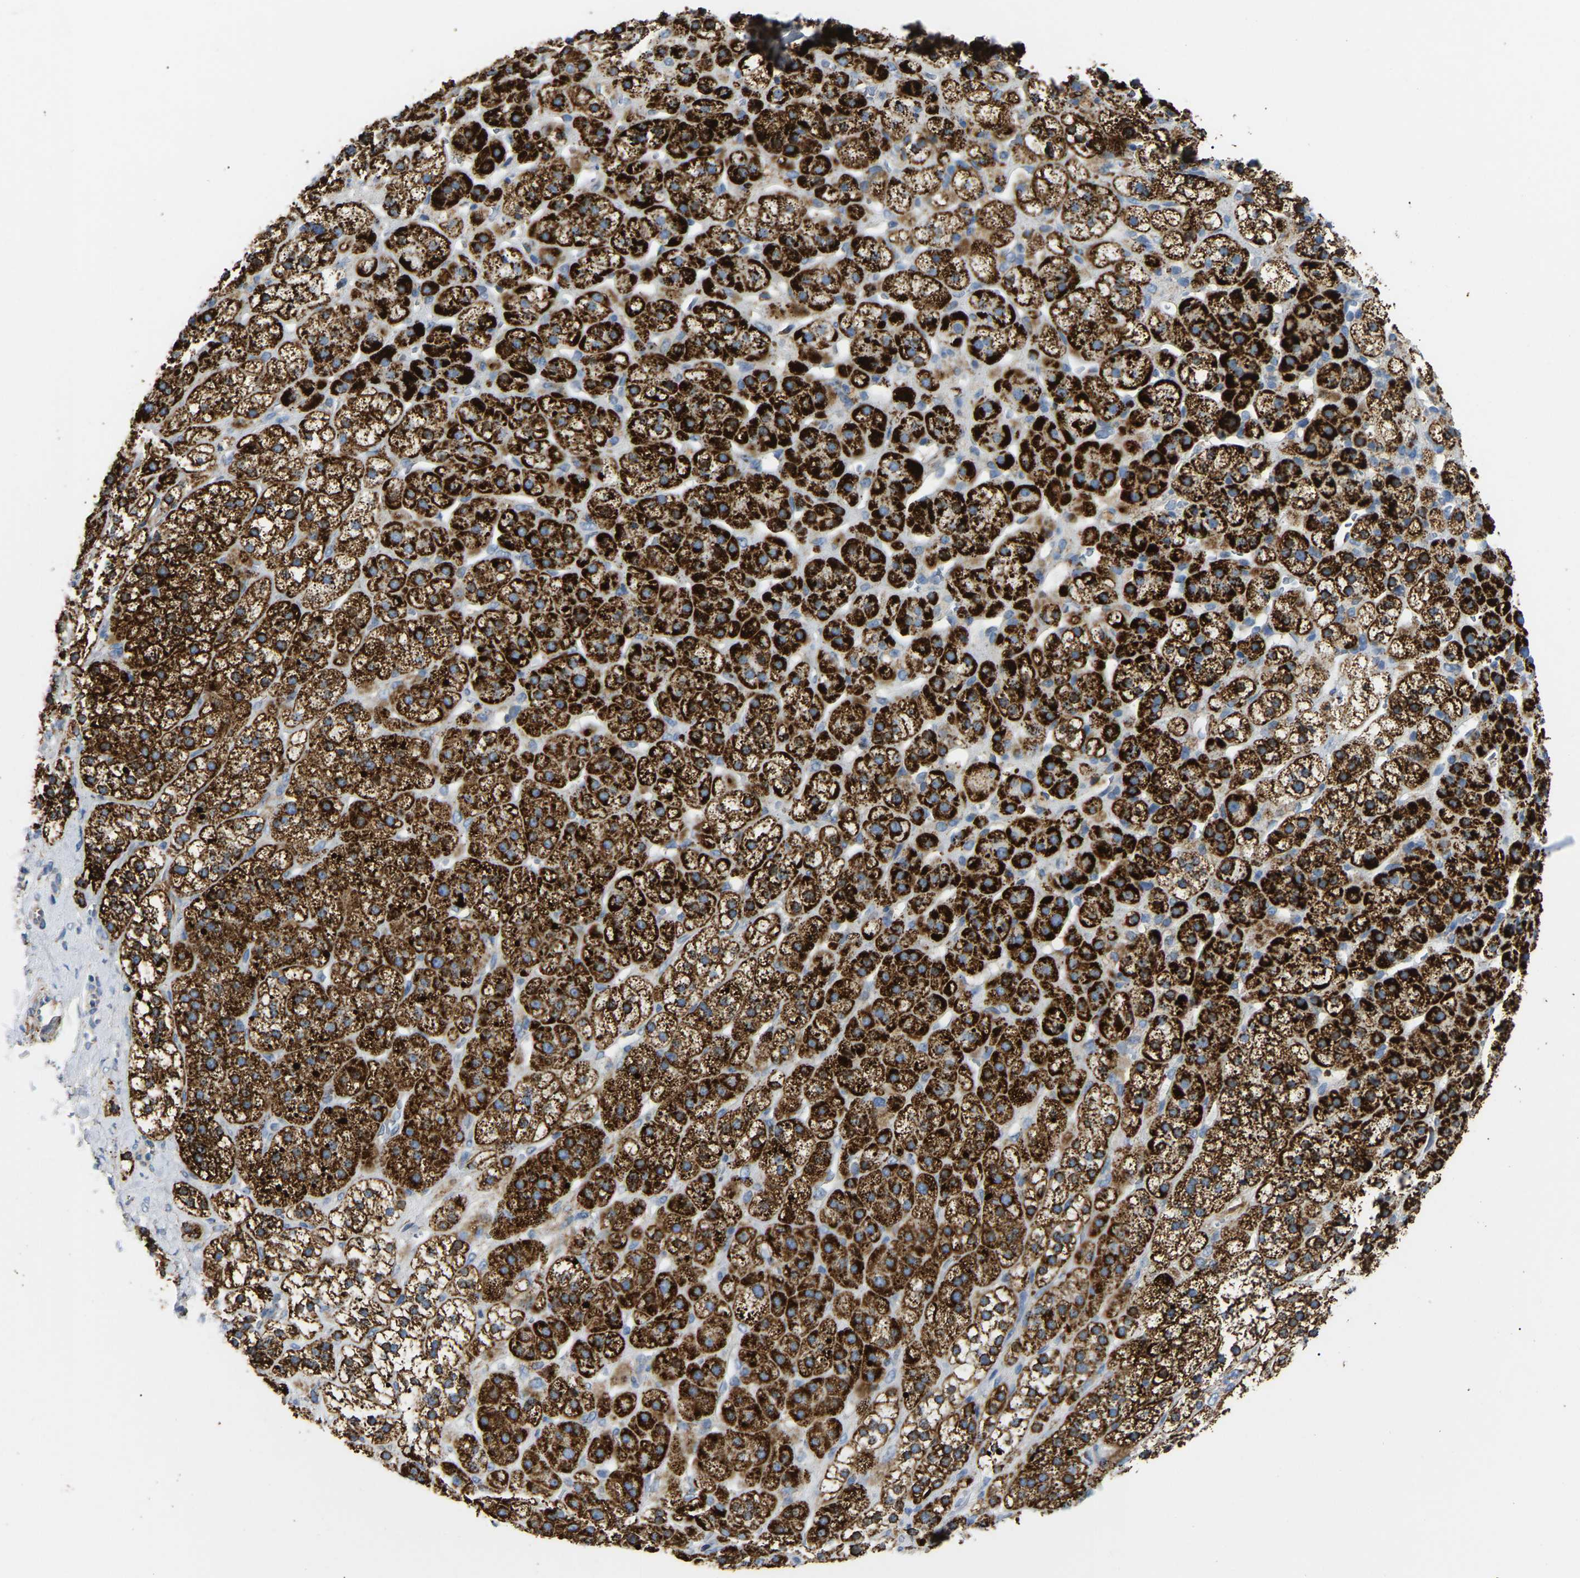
{"staining": {"intensity": "strong", "quantity": ">75%", "location": "cytoplasmic/membranous"}, "tissue": "adrenal gland", "cell_type": "Glandular cells", "image_type": "normal", "snomed": [{"axis": "morphology", "description": "Normal tissue, NOS"}, {"axis": "topography", "description": "Adrenal gland"}], "caption": "Adrenal gland stained for a protein shows strong cytoplasmic/membranous positivity in glandular cells. (Brightfield microscopy of DAB IHC at high magnification).", "gene": "HIBADH", "patient": {"sex": "male", "age": 56}}